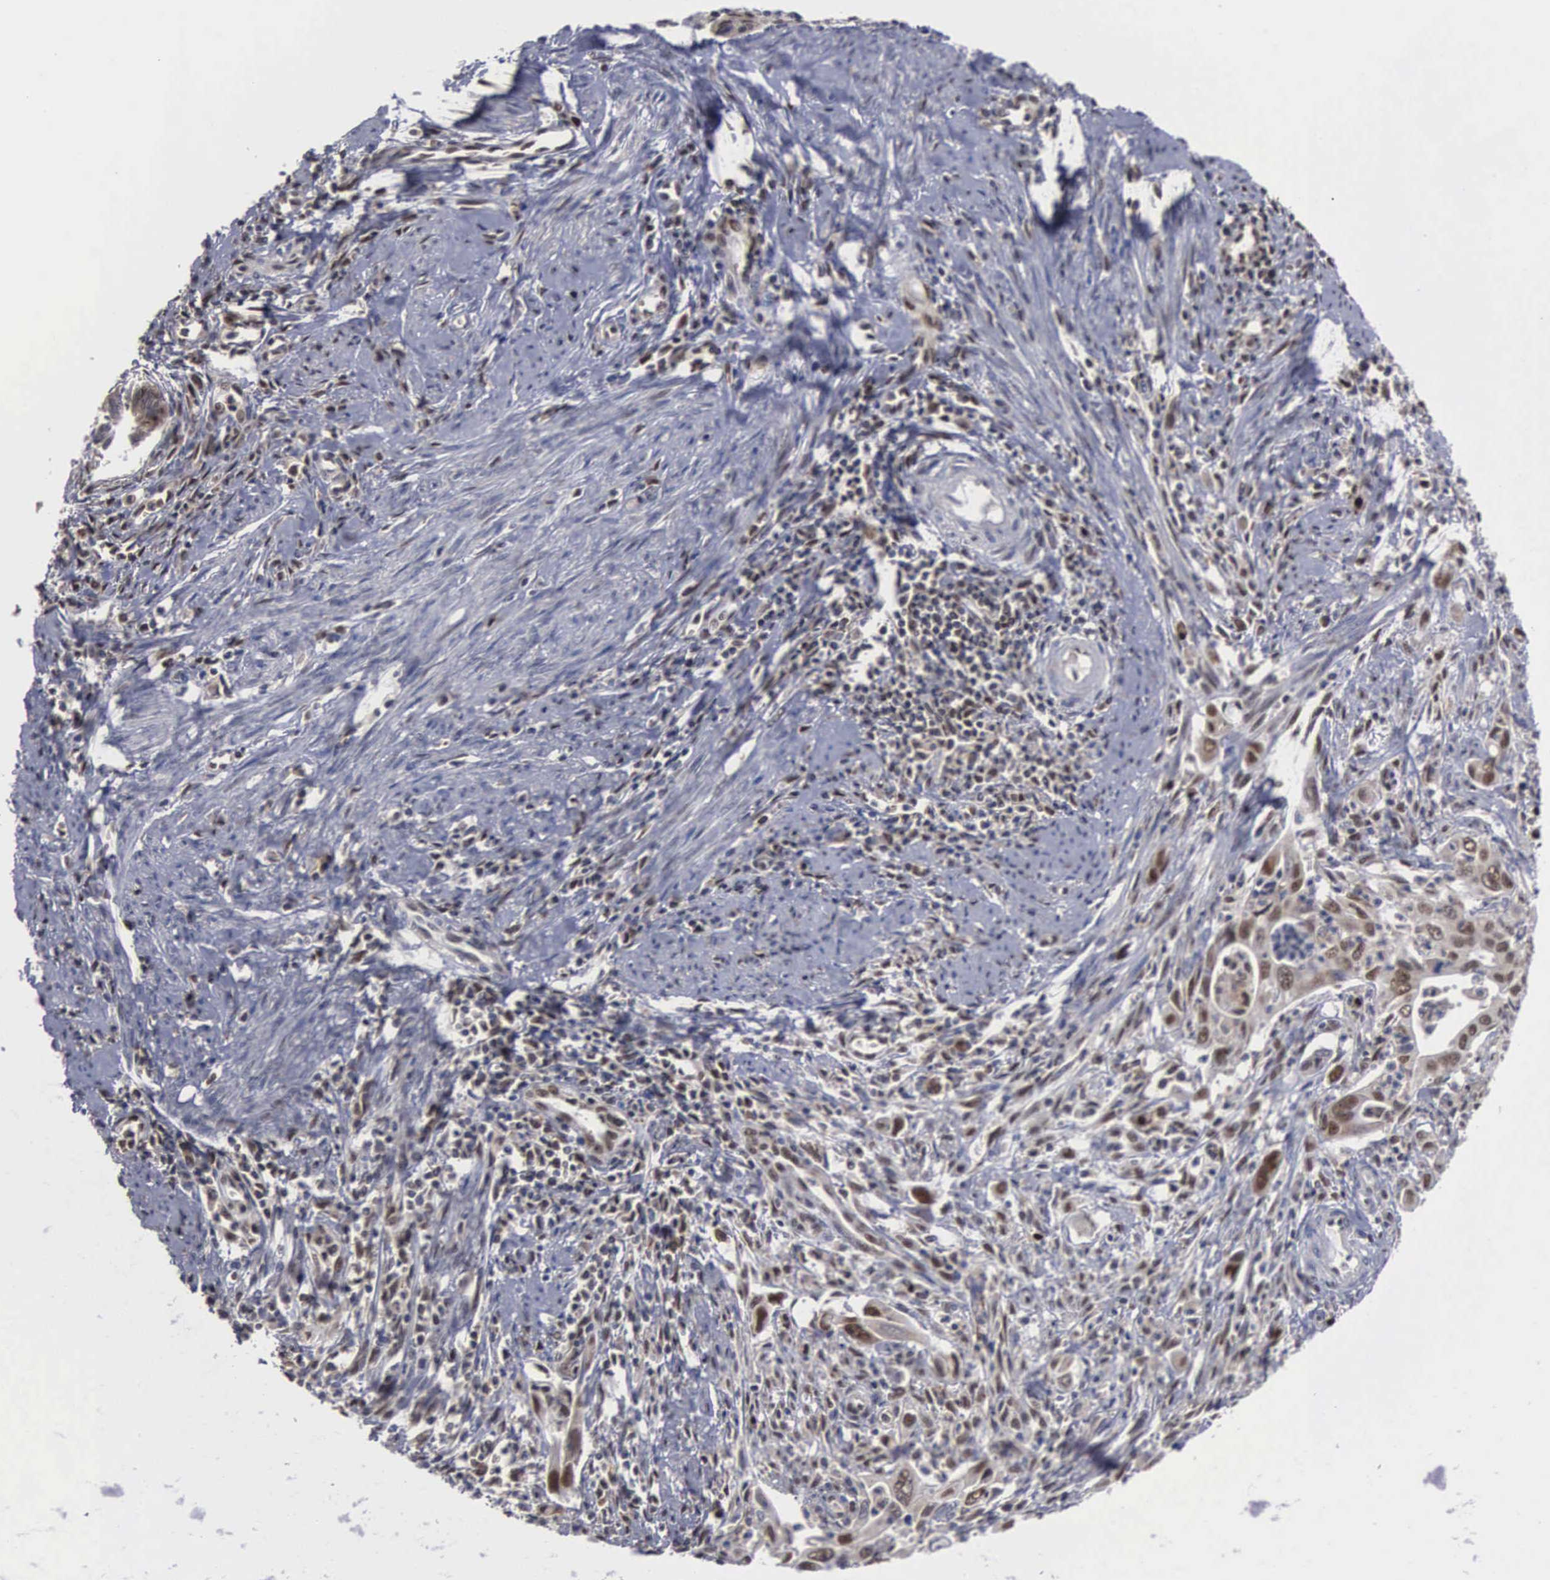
{"staining": {"intensity": "moderate", "quantity": ">75%", "location": "nuclear"}, "tissue": "cervical cancer", "cell_type": "Tumor cells", "image_type": "cancer", "snomed": [{"axis": "morphology", "description": "Normal tissue, NOS"}, {"axis": "morphology", "description": "Adenocarcinoma, NOS"}, {"axis": "topography", "description": "Cervix"}], "caption": "About >75% of tumor cells in human cervical adenocarcinoma display moderate nuclear protein expression as visualized by brown immunohistochemical staining.", "gene": "TRMT5", "patient": {"sex": "female", "age": 34}}